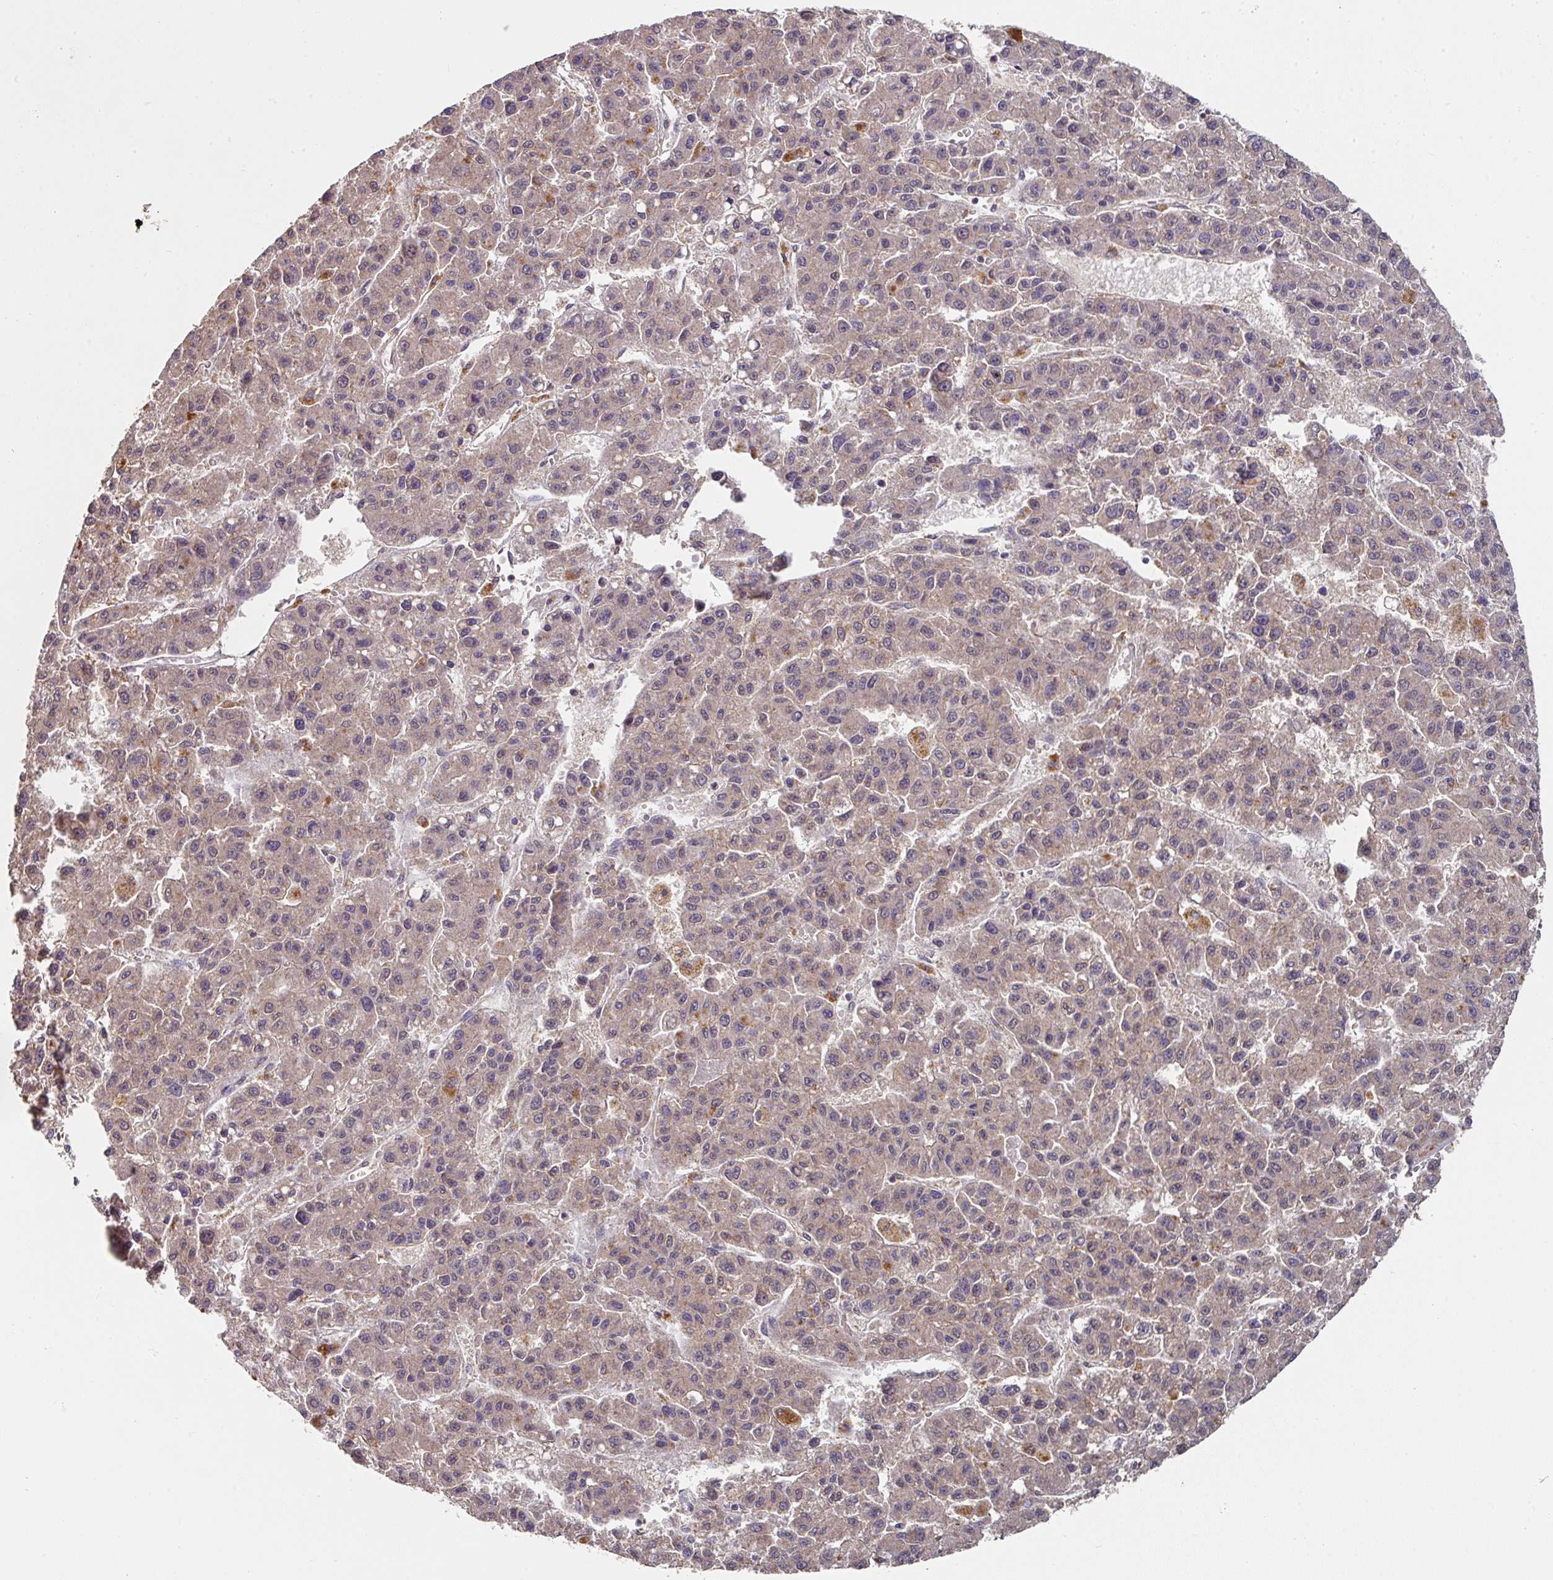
{"staining": {"intensity": "weak", "quantity": "25%-75%", "location": "cytoplasmic/membranous"}, "tissue": "liver cancer", "cell_type": "Tumor cells", "image_type": "cancer", "snomed": [{"axis": "morphology", "description": "Carcinoma, Hepatocellular, NOS"}, {"axis": "topography", "description": "Liver"}], "caption": "The histopathology image shows a brown stain indicating the presence of a protein in the cytoplasmic/membranous of tumor cells in liver cancer (hepatocellular carcinoma).", "gene": "EXTL3", "patient": {"sex": "male", "age": 70}}